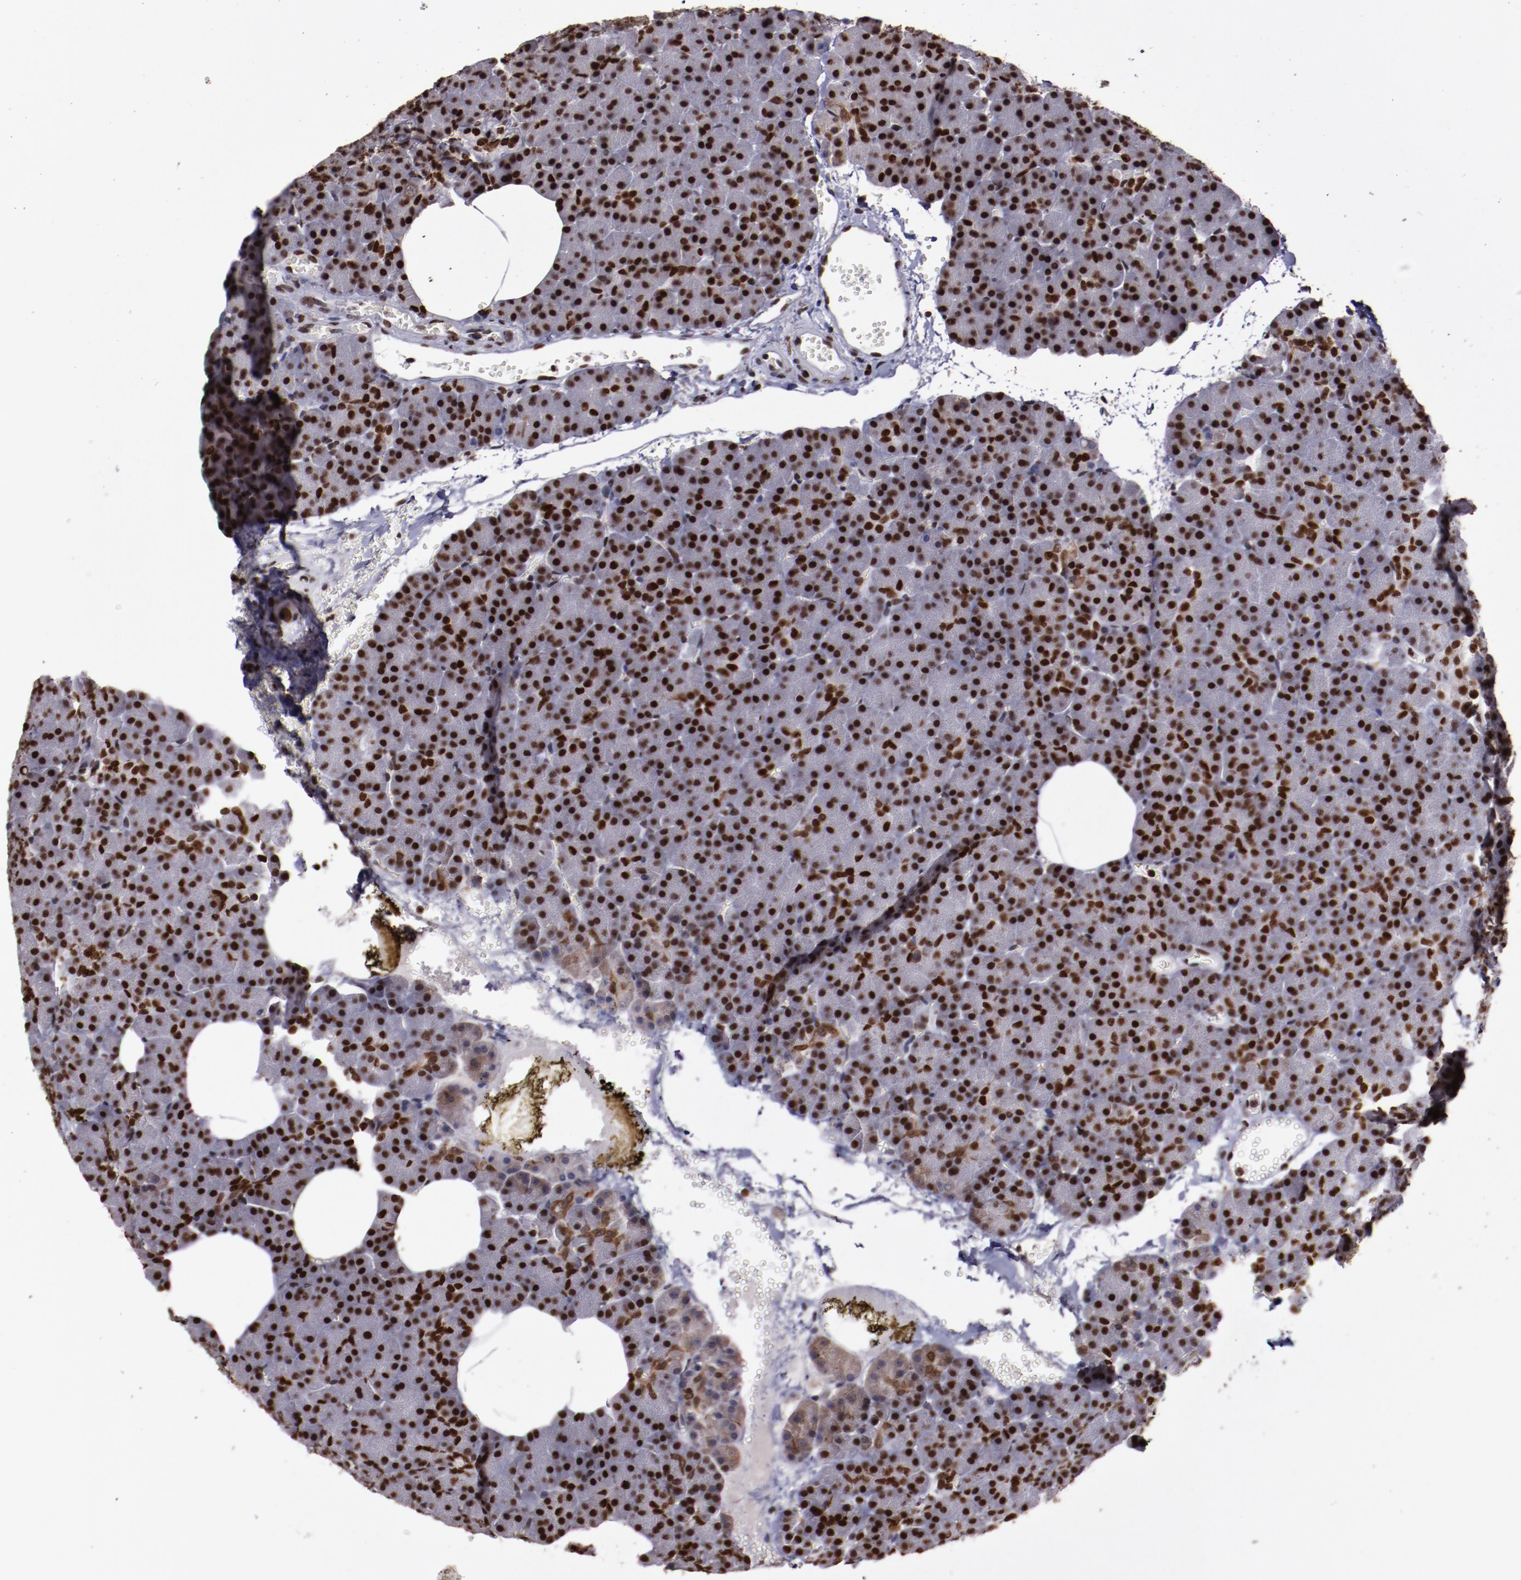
{"staining": {"intensity": "strong", "quantity": ">75%", "location": "nuclear"}, "tissue": "pancreas", "cell_type": "Exocrine glandular cells", "image_type": "normal", "snomed": [{"axis": "morphology", "description": "Normal tissue, NOS"}, {"axis": "topography", "description": "Pancreas"}], "caption": "Immunohistochemical staining of normal pancreas shows >75% levels of strong nuclear protein positivity in approximately >75% of exocrine glandular cells.", "gene": "APEX1", "patient": {"sex": "female", "age": 35}}